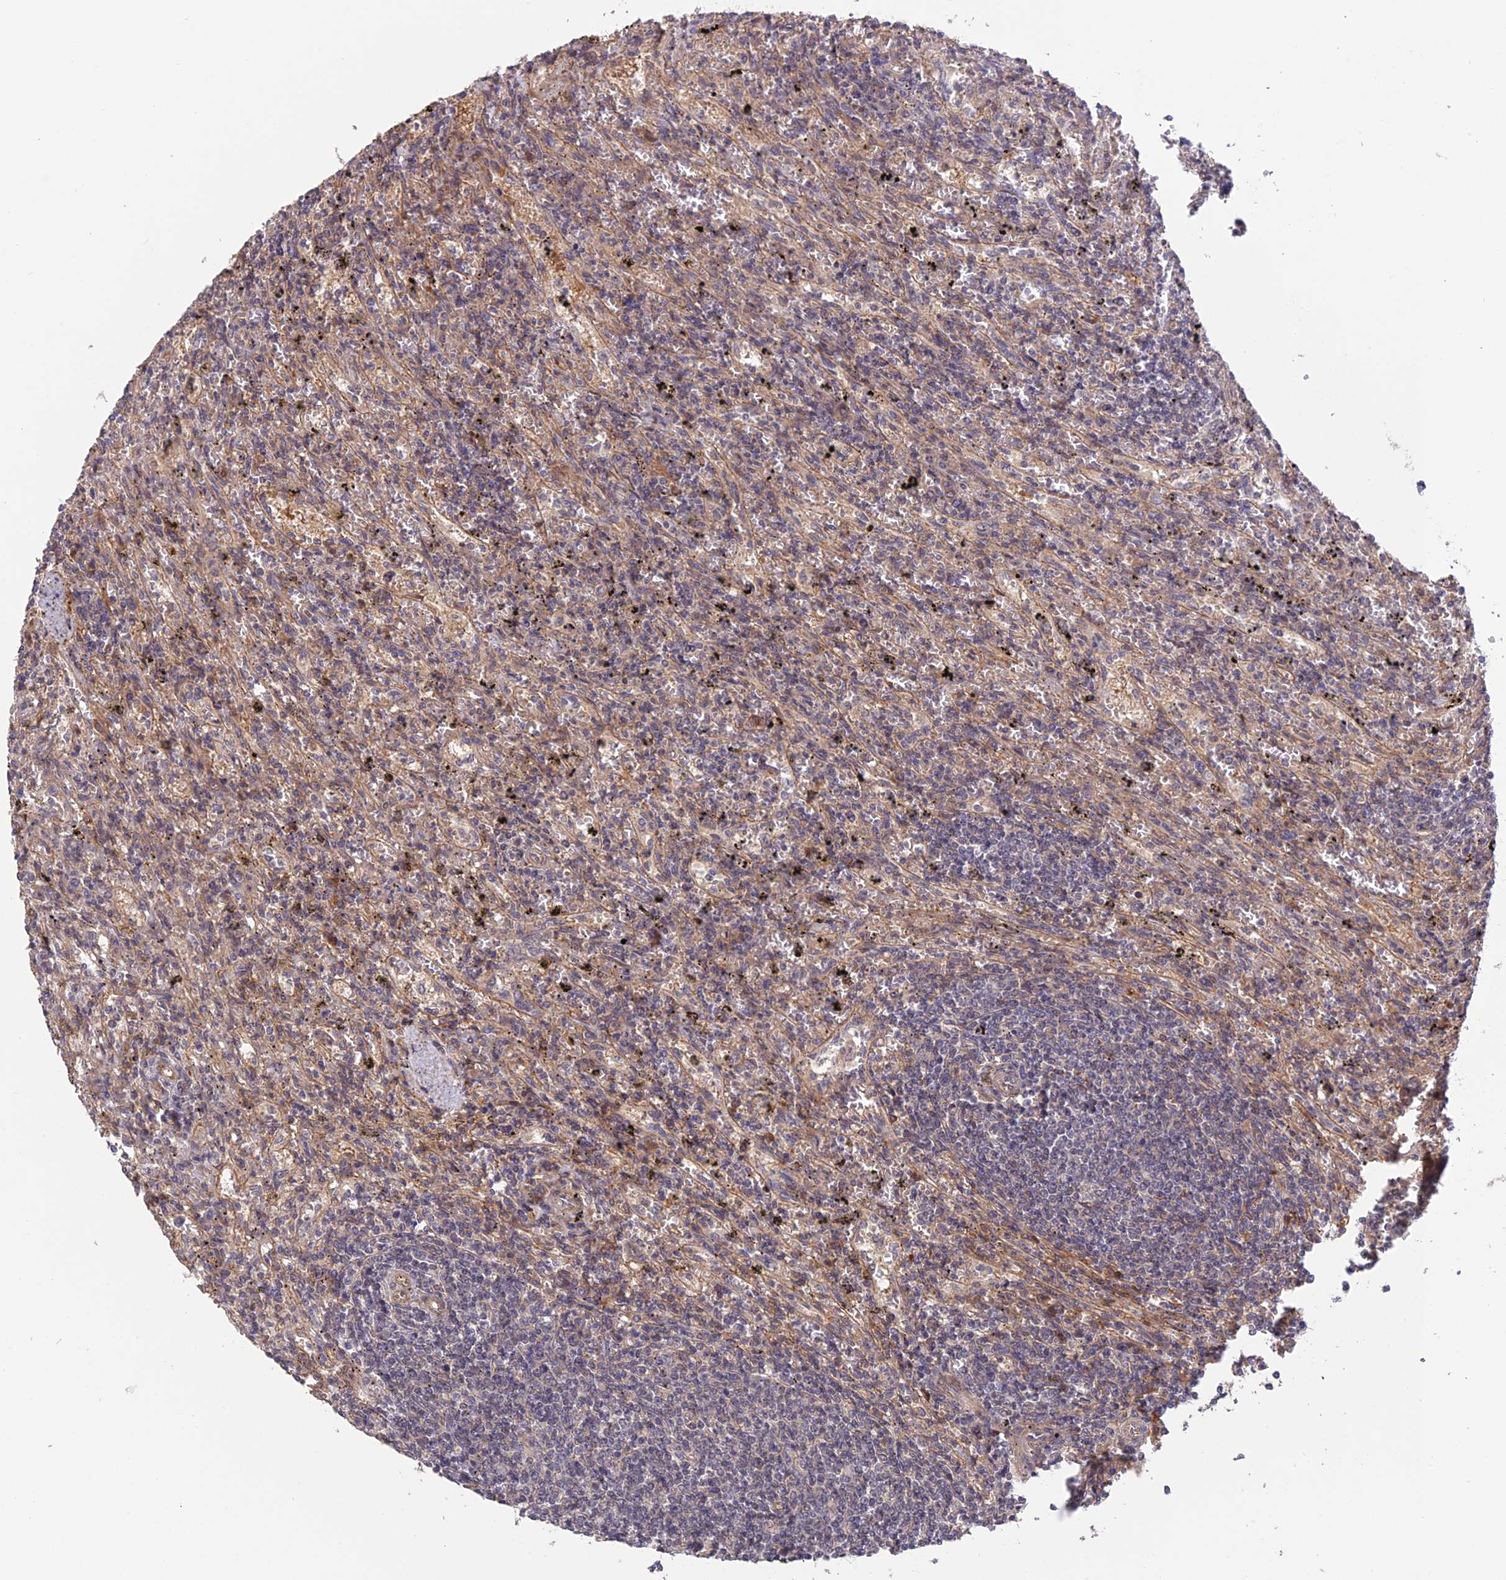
{"staining": {"intensity": "negative", "quantity": "none", "location": "none"}, "tissue": "lymphoma", "cell_type": "Tumor cells", "image_type": "cancer", "snomed": [{"axis": "morphology", "description": "Malignant lymphoma, non-Hodgkin's type, Low grade"}, {"axis": "topography", "description": "Spleen"}], "caption": "A high-resolution photomicrograph shows IHC staining of malignant lymphoma, non-Hodgkin's type (low-grade), which exhibits no significant expression in tumor cells. Nuclei are stained in blue.", "gene": "PAGR1", "patient": {"sex": "male", "age": 76}}